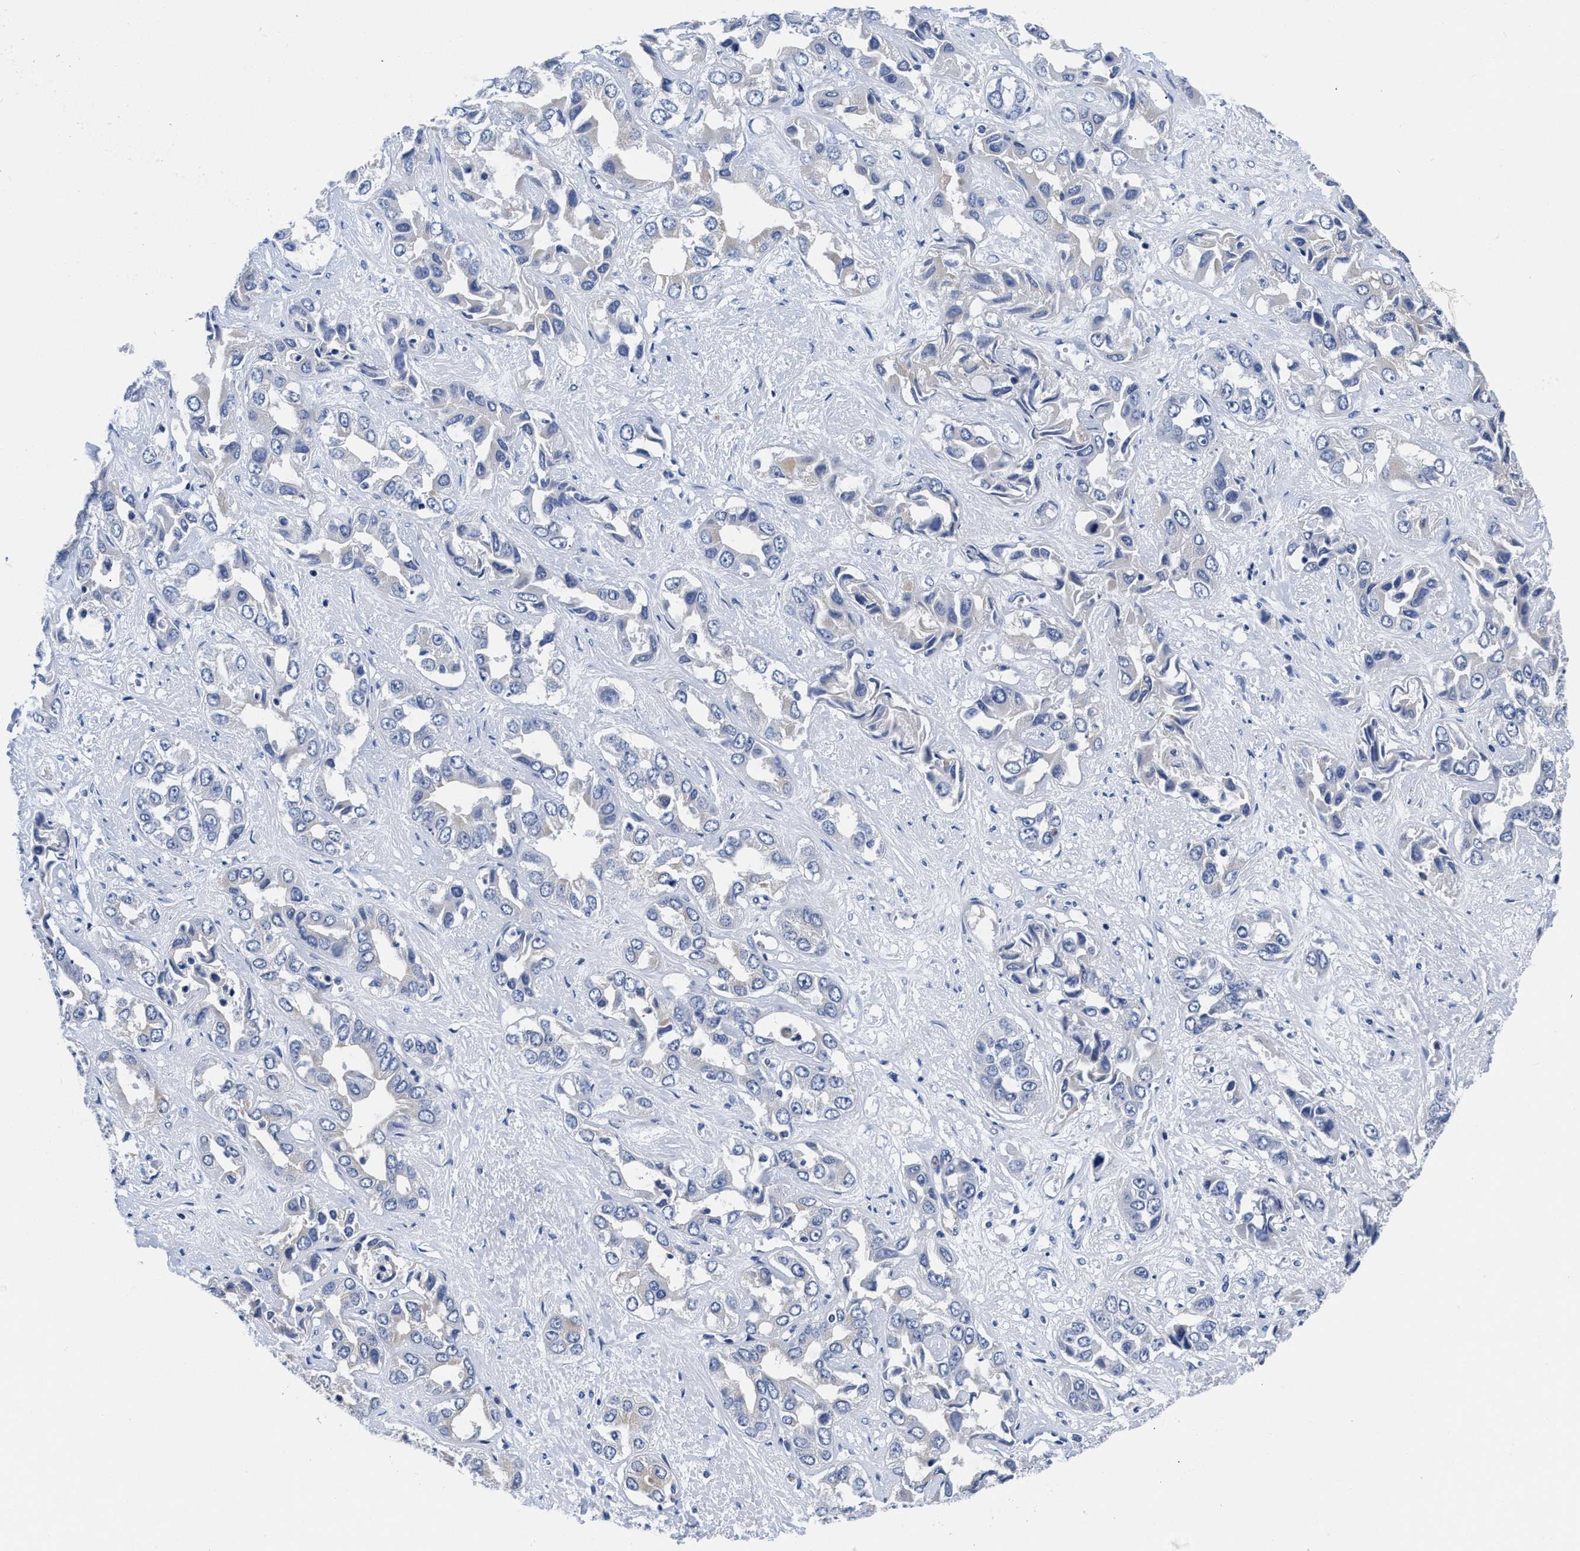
{"staining": {"intensity": "negative", "quantity": "none", "location": "none"}, "tissue": "liver cancer", "cell_type": "Tumor cells", "image_type": "cancer", "snomed": [{"axis": "morphology", "description": "Cholangiocarcinoma"}, {"axis": "topography", "description": "Liver"}], "caption": "DAB immunohistochemical staining of liver cancer (cholangiocarcinoma) demonstrates no significant expression in tumor cells. (Immunohistochemistry (ihc), brightfield microscopy, high magnification).", "gene": "SLC35F1", "patient": {"sex": "female", "age": 52}}